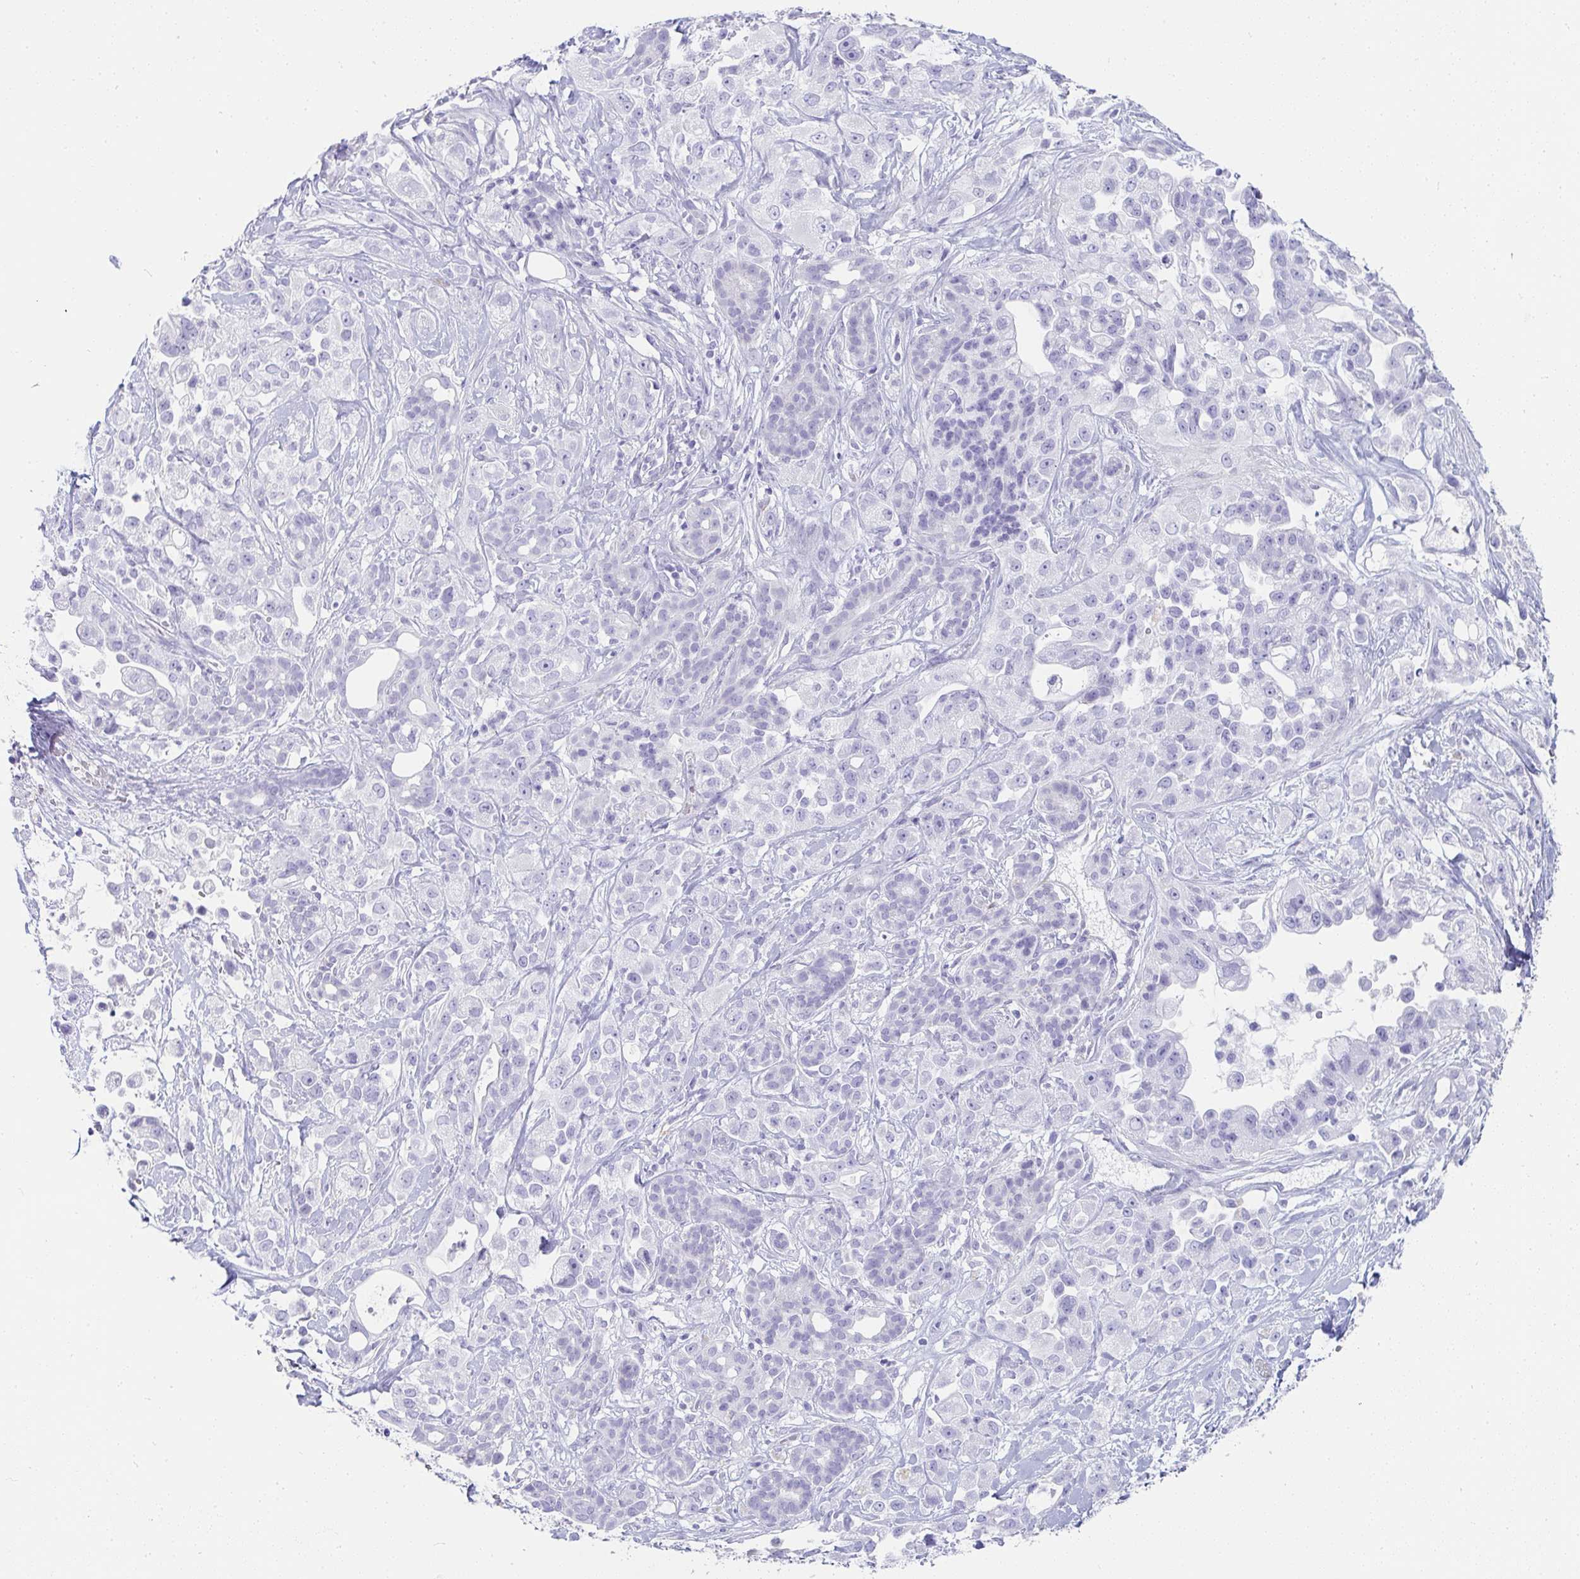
{"staining": {"intensity": "negative", "quantity": "none", "location": "none"}, "tissue": "pancreatic cancer", "cell_type": "Tumor cells", "image_type": "cancer", "snomed": [{"axis": "morphology", "description": "Adenocarcinoma, NOS"}, {"axis": "topography", "description": "Pancreas"}], "caption": "Image shows no significant protein expression in tumor cells of pancreatic cancer (adenocarcinoma).", "gene": "PRND", "patient": {"sex": "male", "age": 44}}